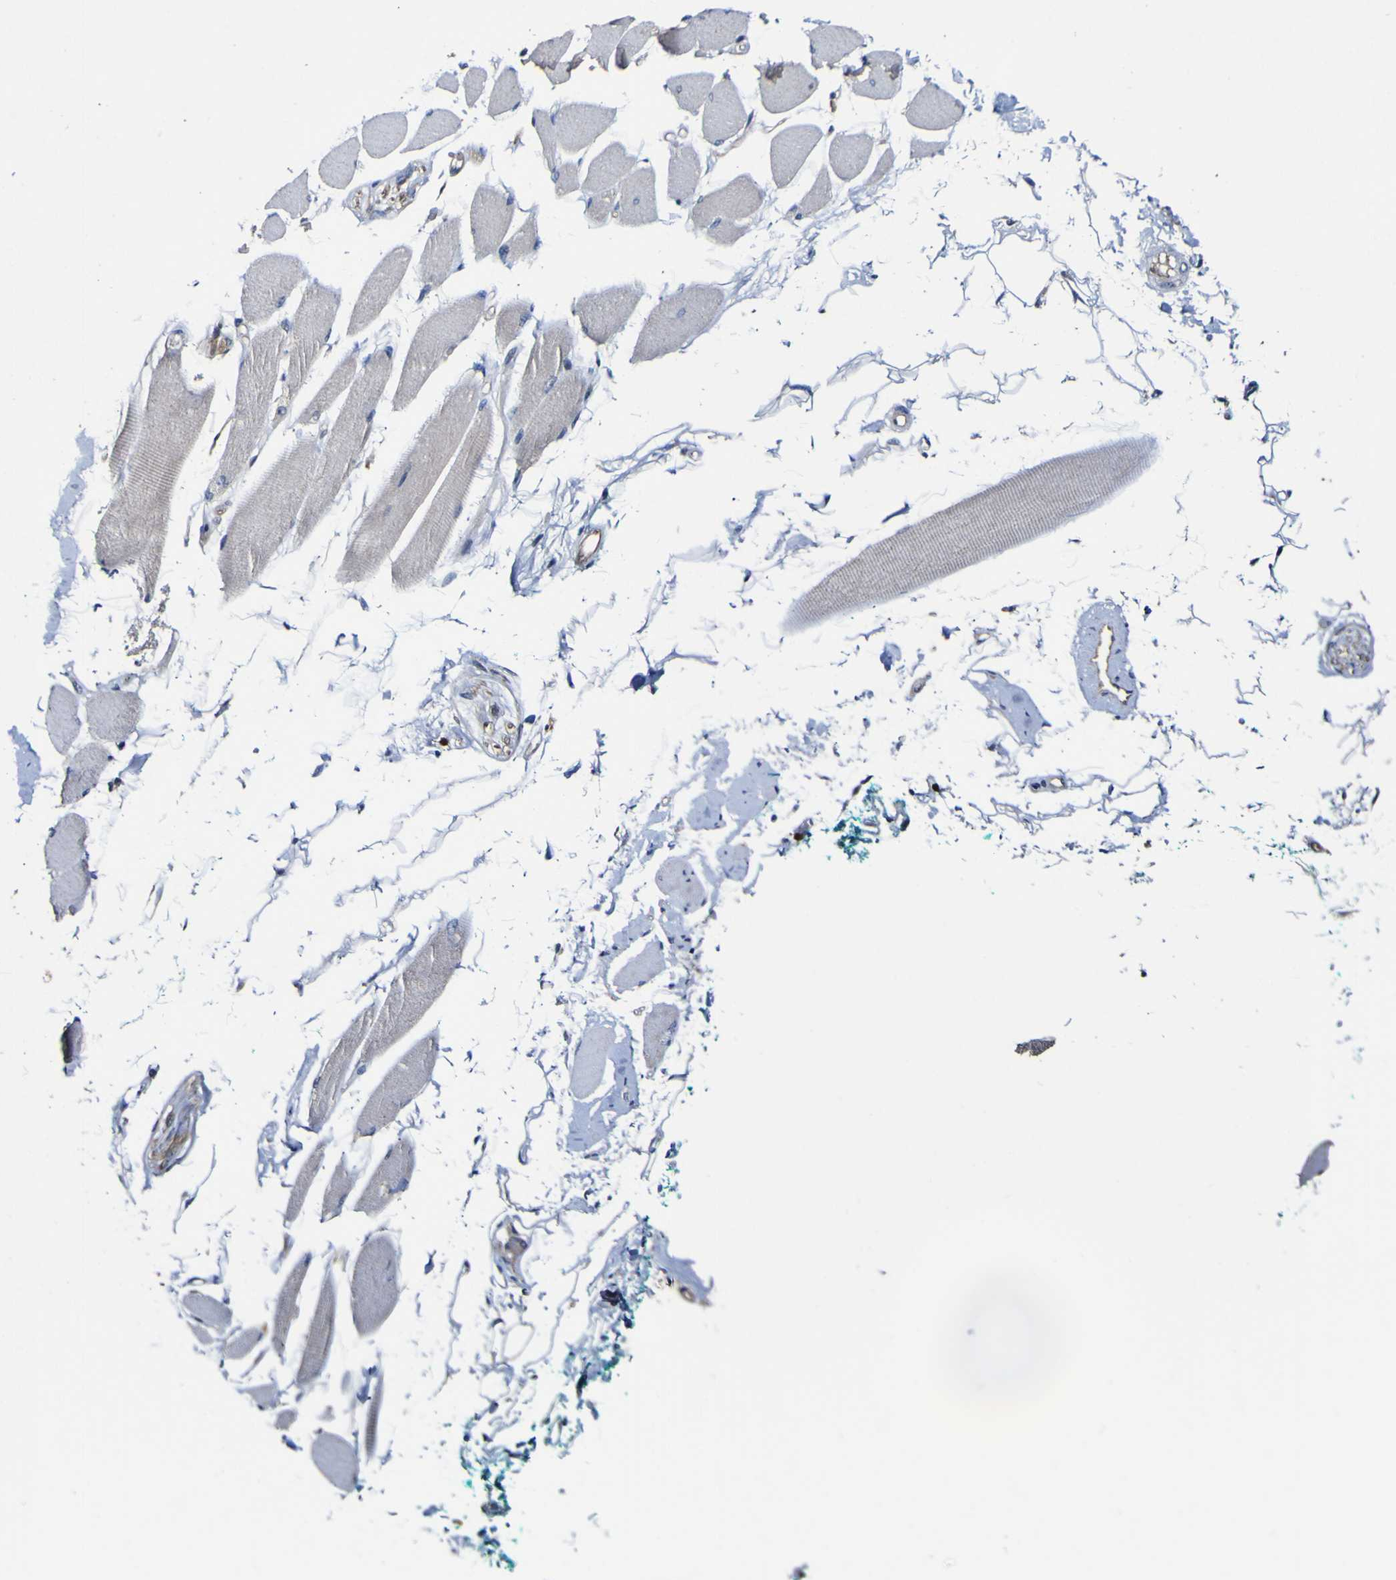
{"staining": {"intensity": "negative", "quantity": "none", "location": "none"}, "tissue": "skeletal muscle", "cell_type": "Myocytes", "image_type": "normal", "snomed": [{"axis": "morphology", "description": "Normal tissue, NOS"}, {"axis": "topography", "description": "Skeletal muscle"}, {"axis": "topography", "description": "Oral tissue"}, {"axis": "topography", "description": "Peripheral nerve tissue"}], "caption": "An image of skeletal muscle stained for a protein reveals no brown staining in myocytes. (Brightfield microscopy of DAB (3,3'-diaminobenzidine) IHC at high magnification).", "gene": "CCL2", "patient": {"sex": "female", "age": 84}}